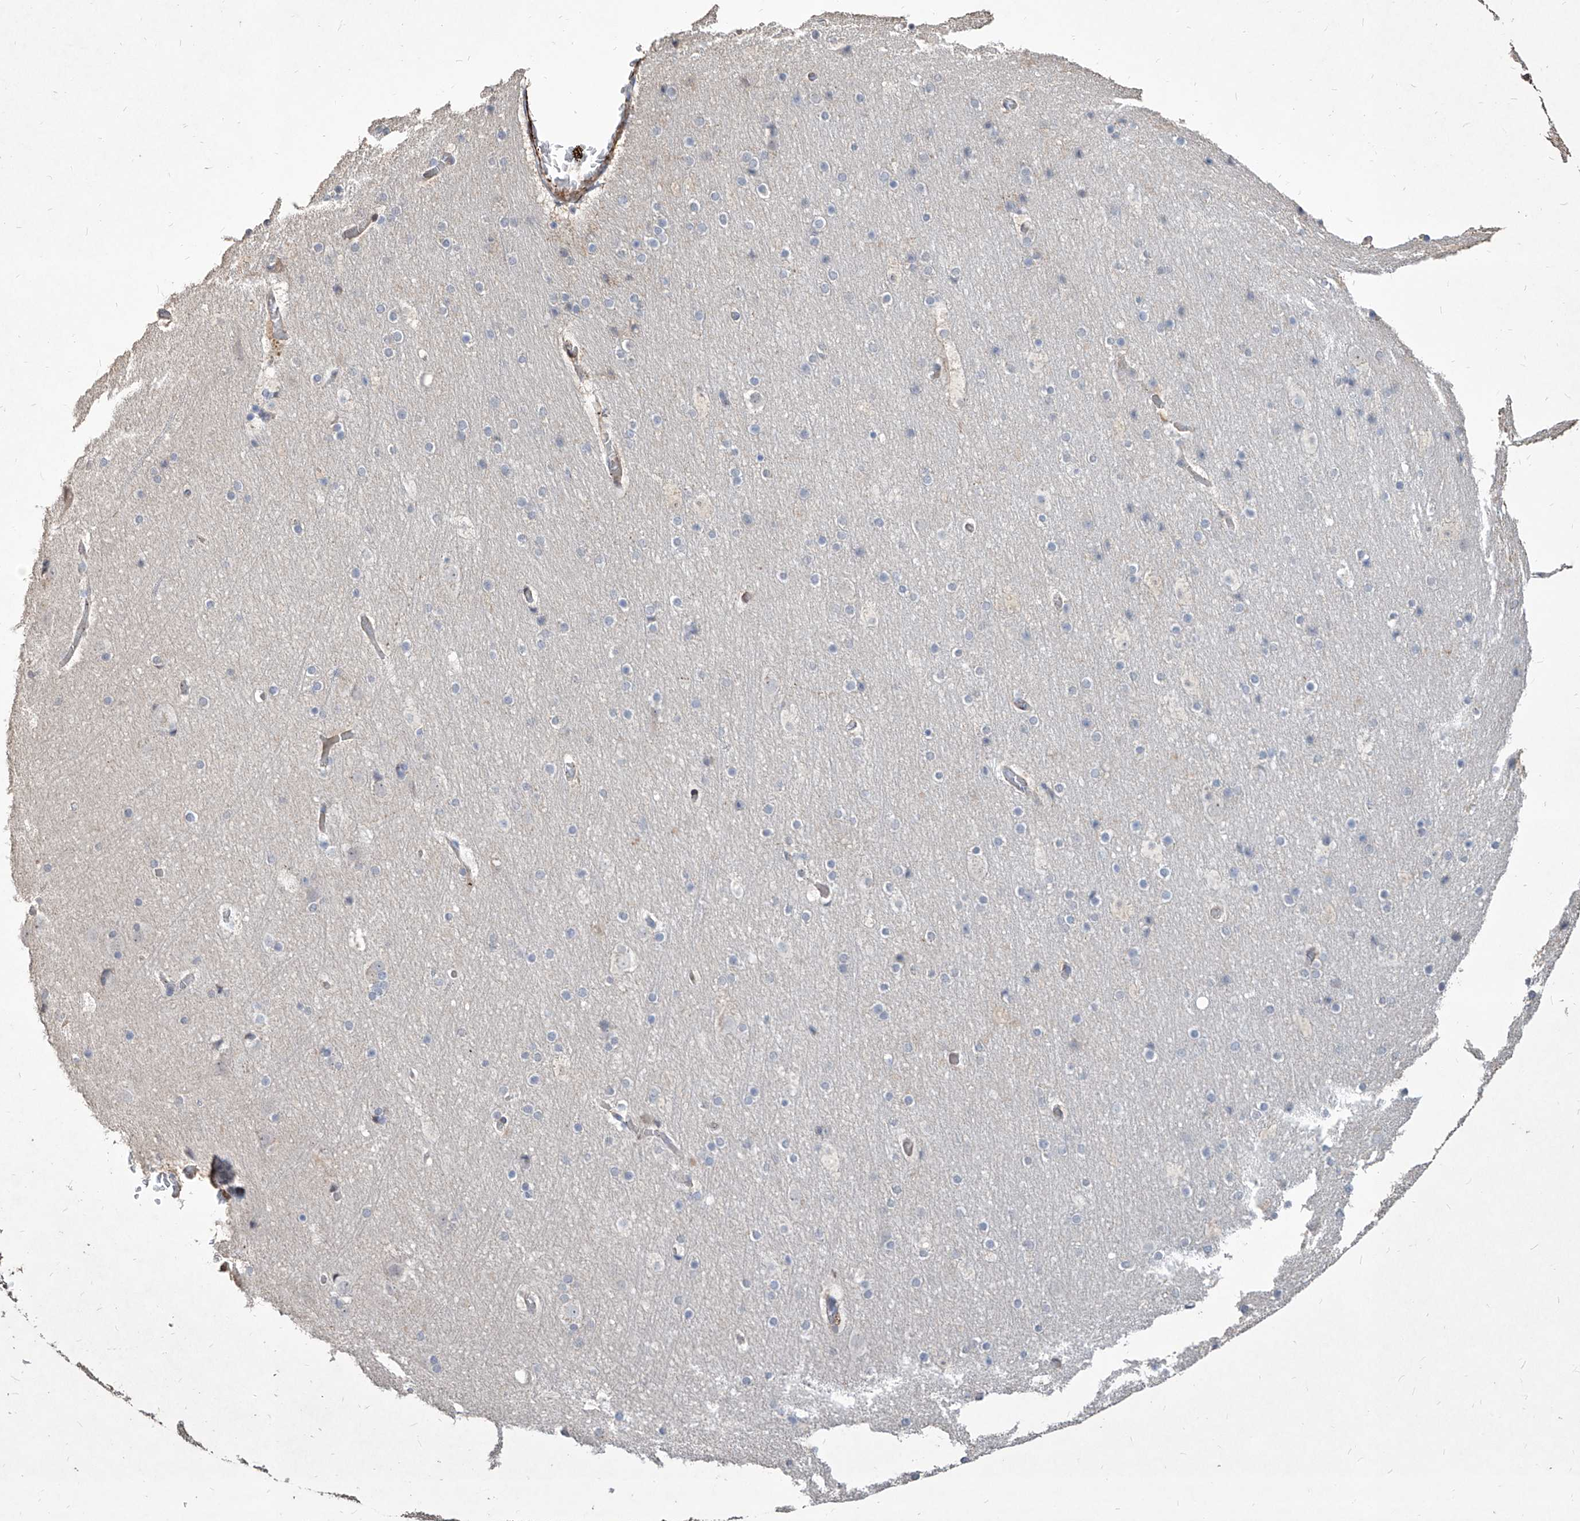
{"staining": {"intensity": "negative", "quantity": "none", "location": "none"}, "tissue": "cerebral cortex", "cell_type": "Endothelial cells", "image_type": "normal", "snomed": [{"axis": "morphology", "description": "Normal tissue, NOS"}, {"axis": "topography", "description": "Cerebral cortex"}], "caption": "The immunohistochemistry micrograph has no significant expression in endothelial cells of cerebral cortex. (DAB (3,3'-diaminobenzidine) IHC with hematoxylin counter stain).", "gene": "FAM83B", "patient": {"sex": "male", "age": 57}}